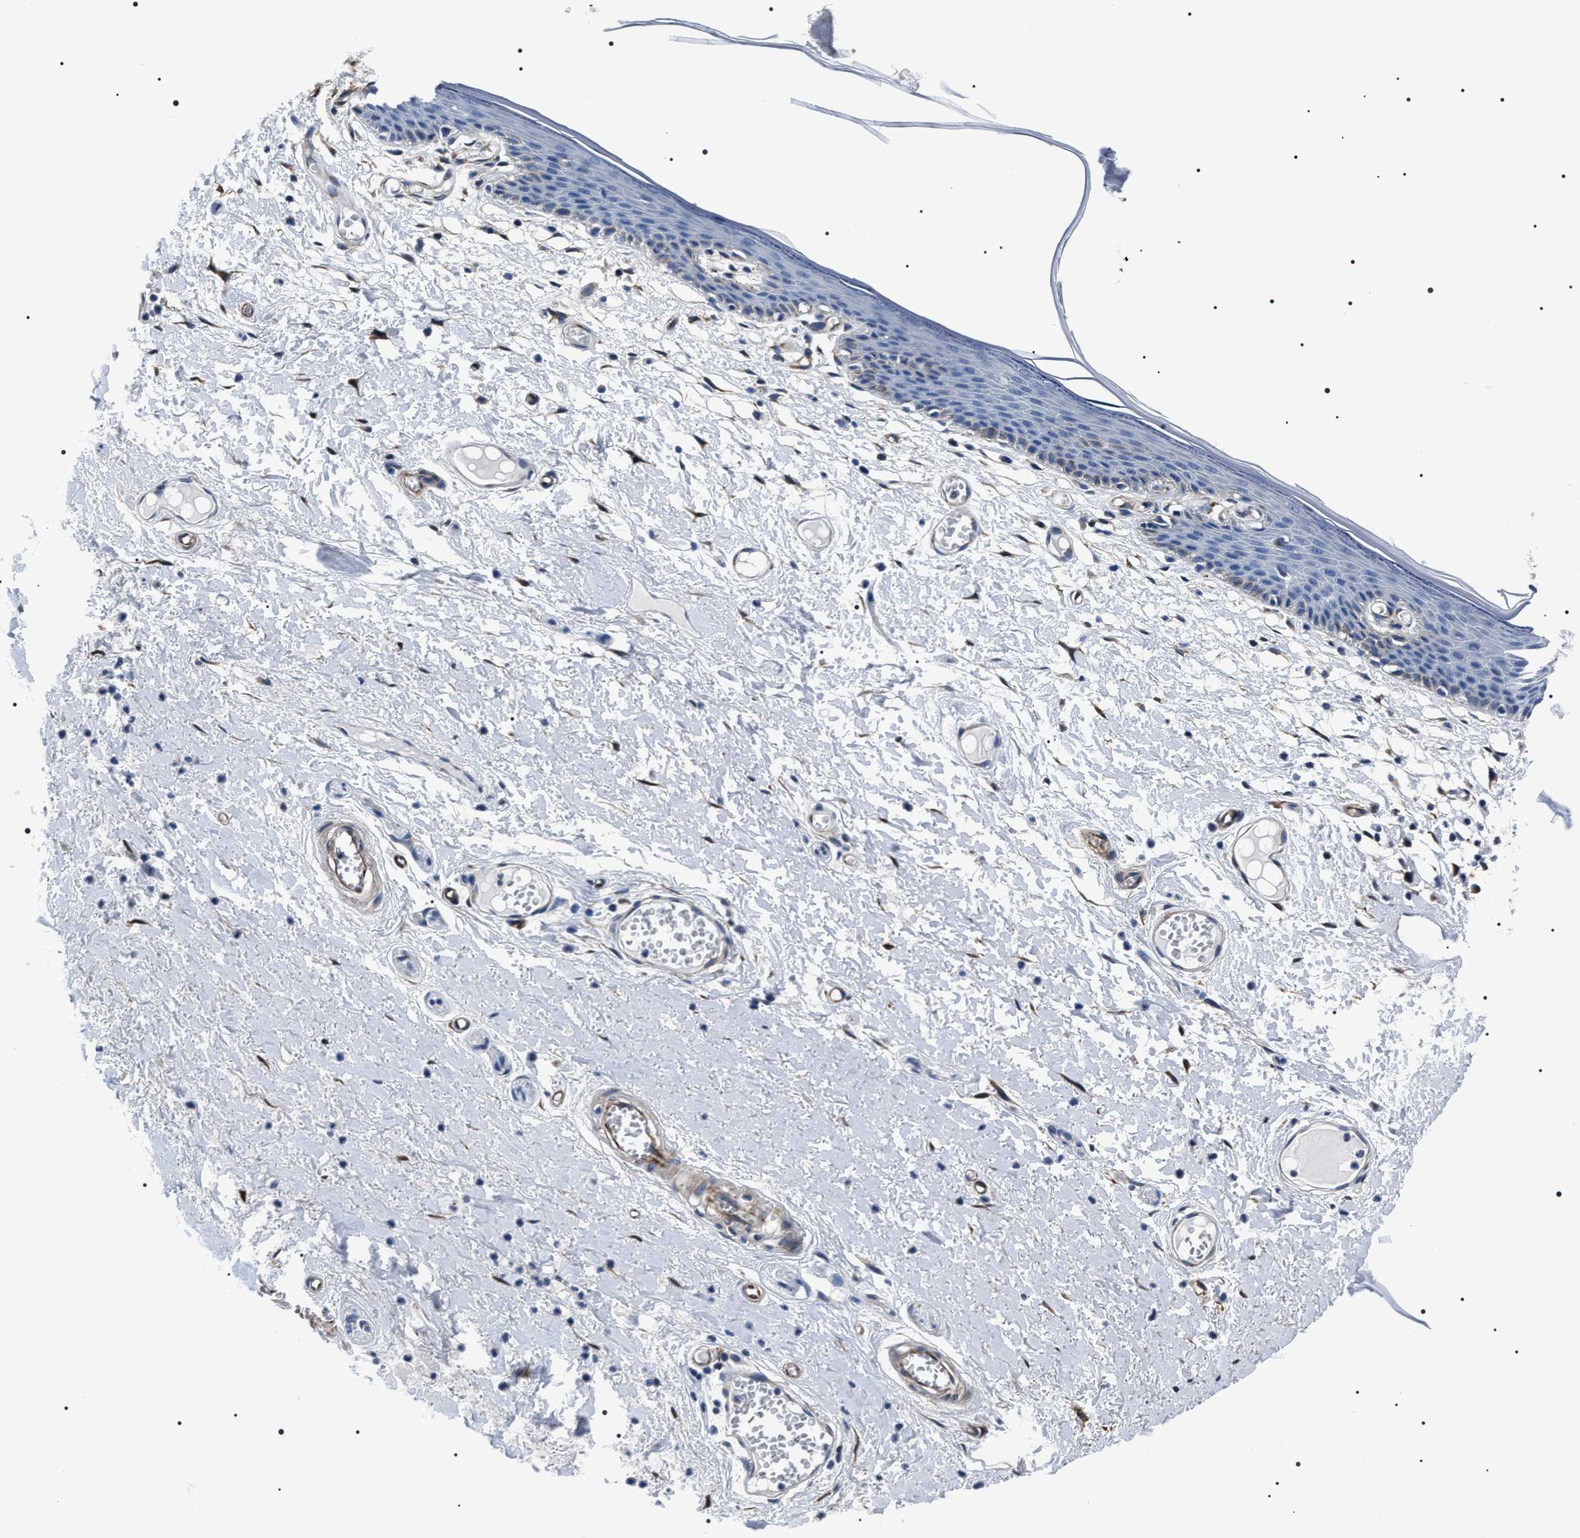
{"staining": {"intensity": "negative", "quantity": "none", "location": "none"}, "tissue": "skin", "cell_type": "Epidermal cells", "image_type": "normal", "snomed": [{"axis": "morphology", "description": "Normal tissue, NOS"}, {"axis": "topography", "description": "Vulva"}], "caption": "This is an IHC histopathology image of unremarkable skin. There is no positivity in epidermal cells.", "gene": "BAG2", "patient": {"sex": "female", "age": 54}}